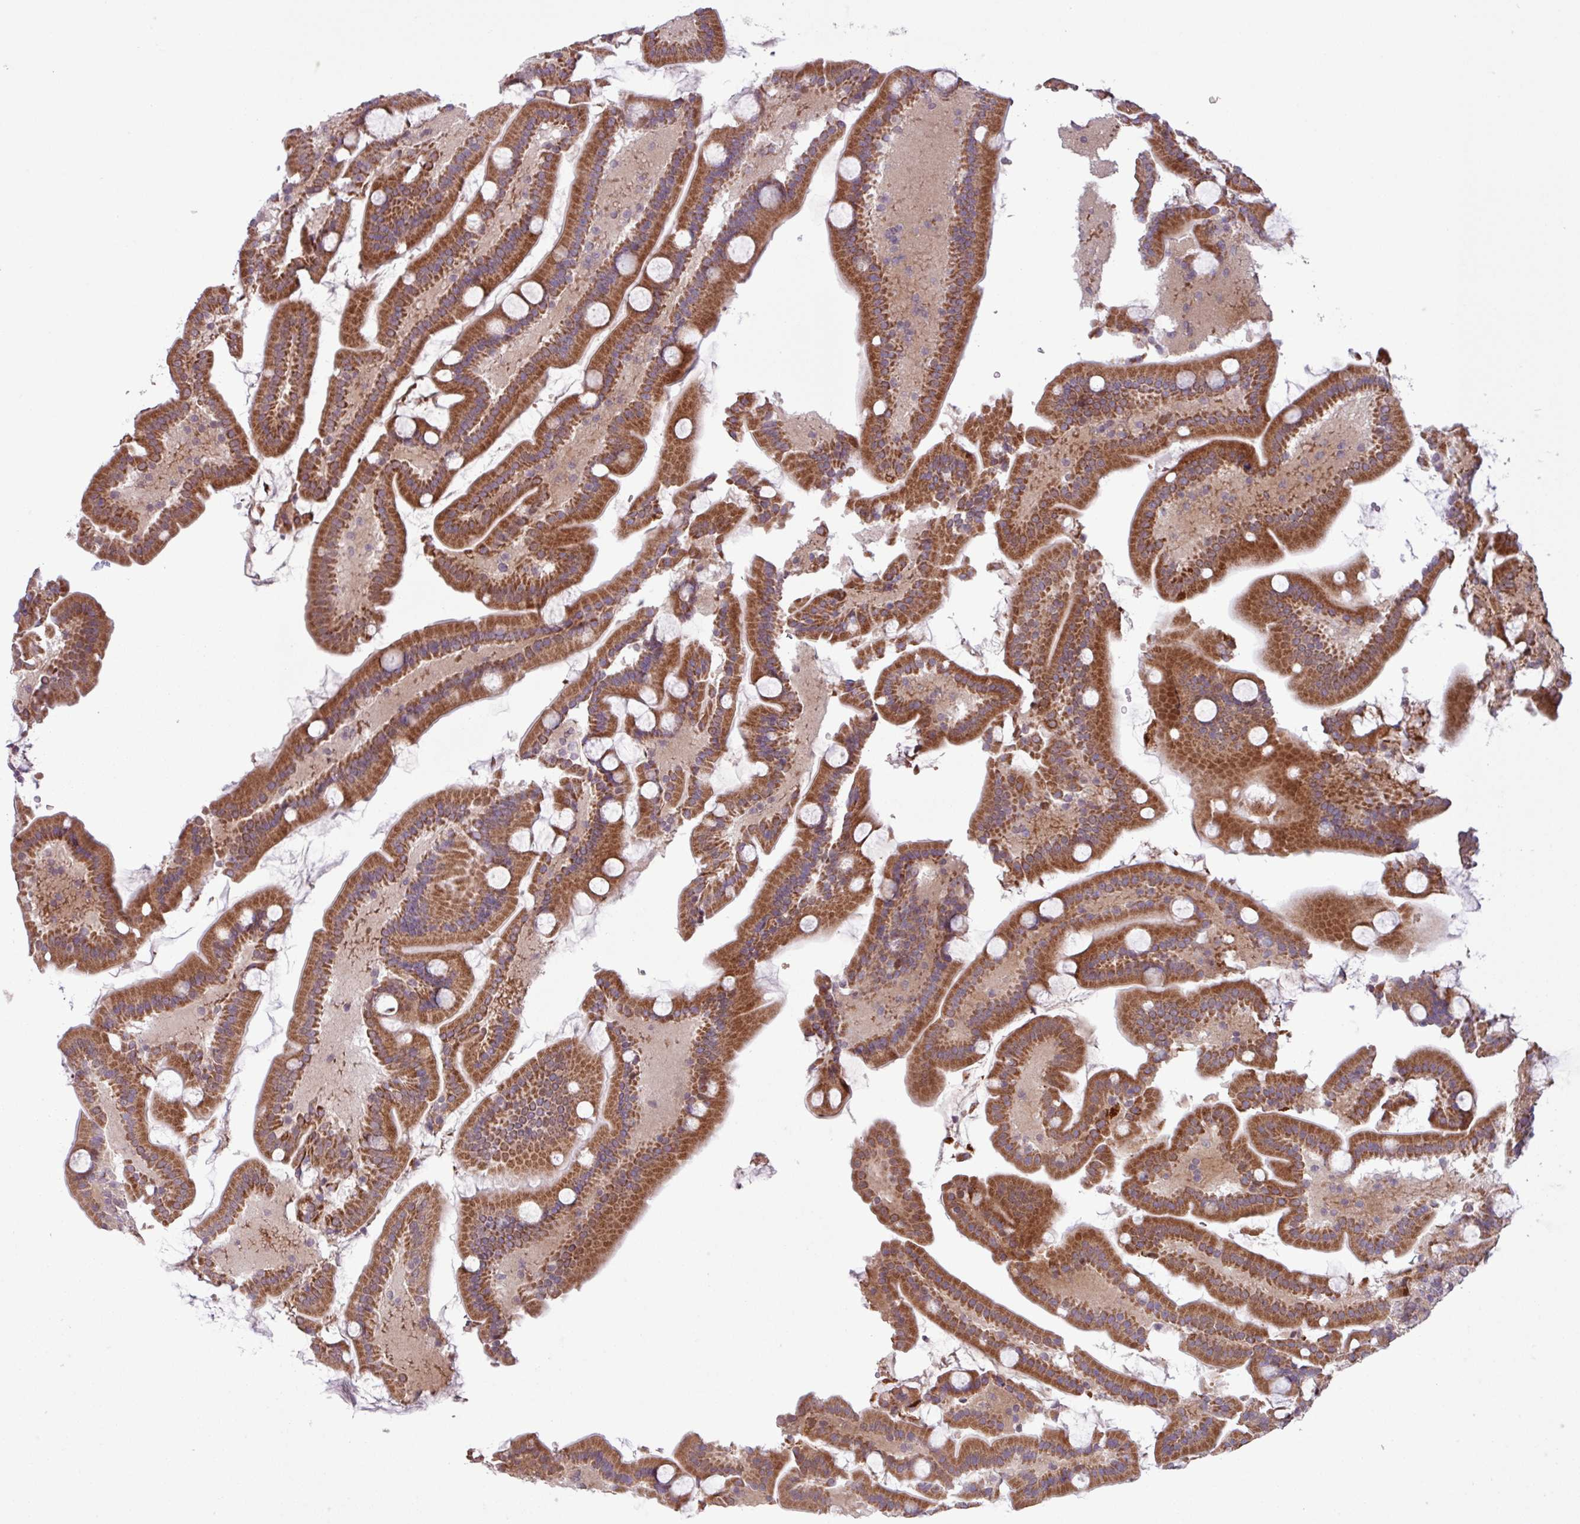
{"staining": {"intensity": "strong", "quantity": ">75%", "location": "cytoplasmic/membranous"}, "tissue": "duodenum", "cell_type": "Glandular cells", "image_type": "normal", "snomed": [{"axis": "morphology", "description": "Normal tissue, NOS"}, {"axis": "topography", "description": "Duodenum"}], "caption": "DAB immunohistochemical staining of benign human duodenum displays strong cytoplasmic/membranous protein staining in about >75% of glandular cells.", "gene": "PDPR", "patient": {"sex": "male", "age": 55}}